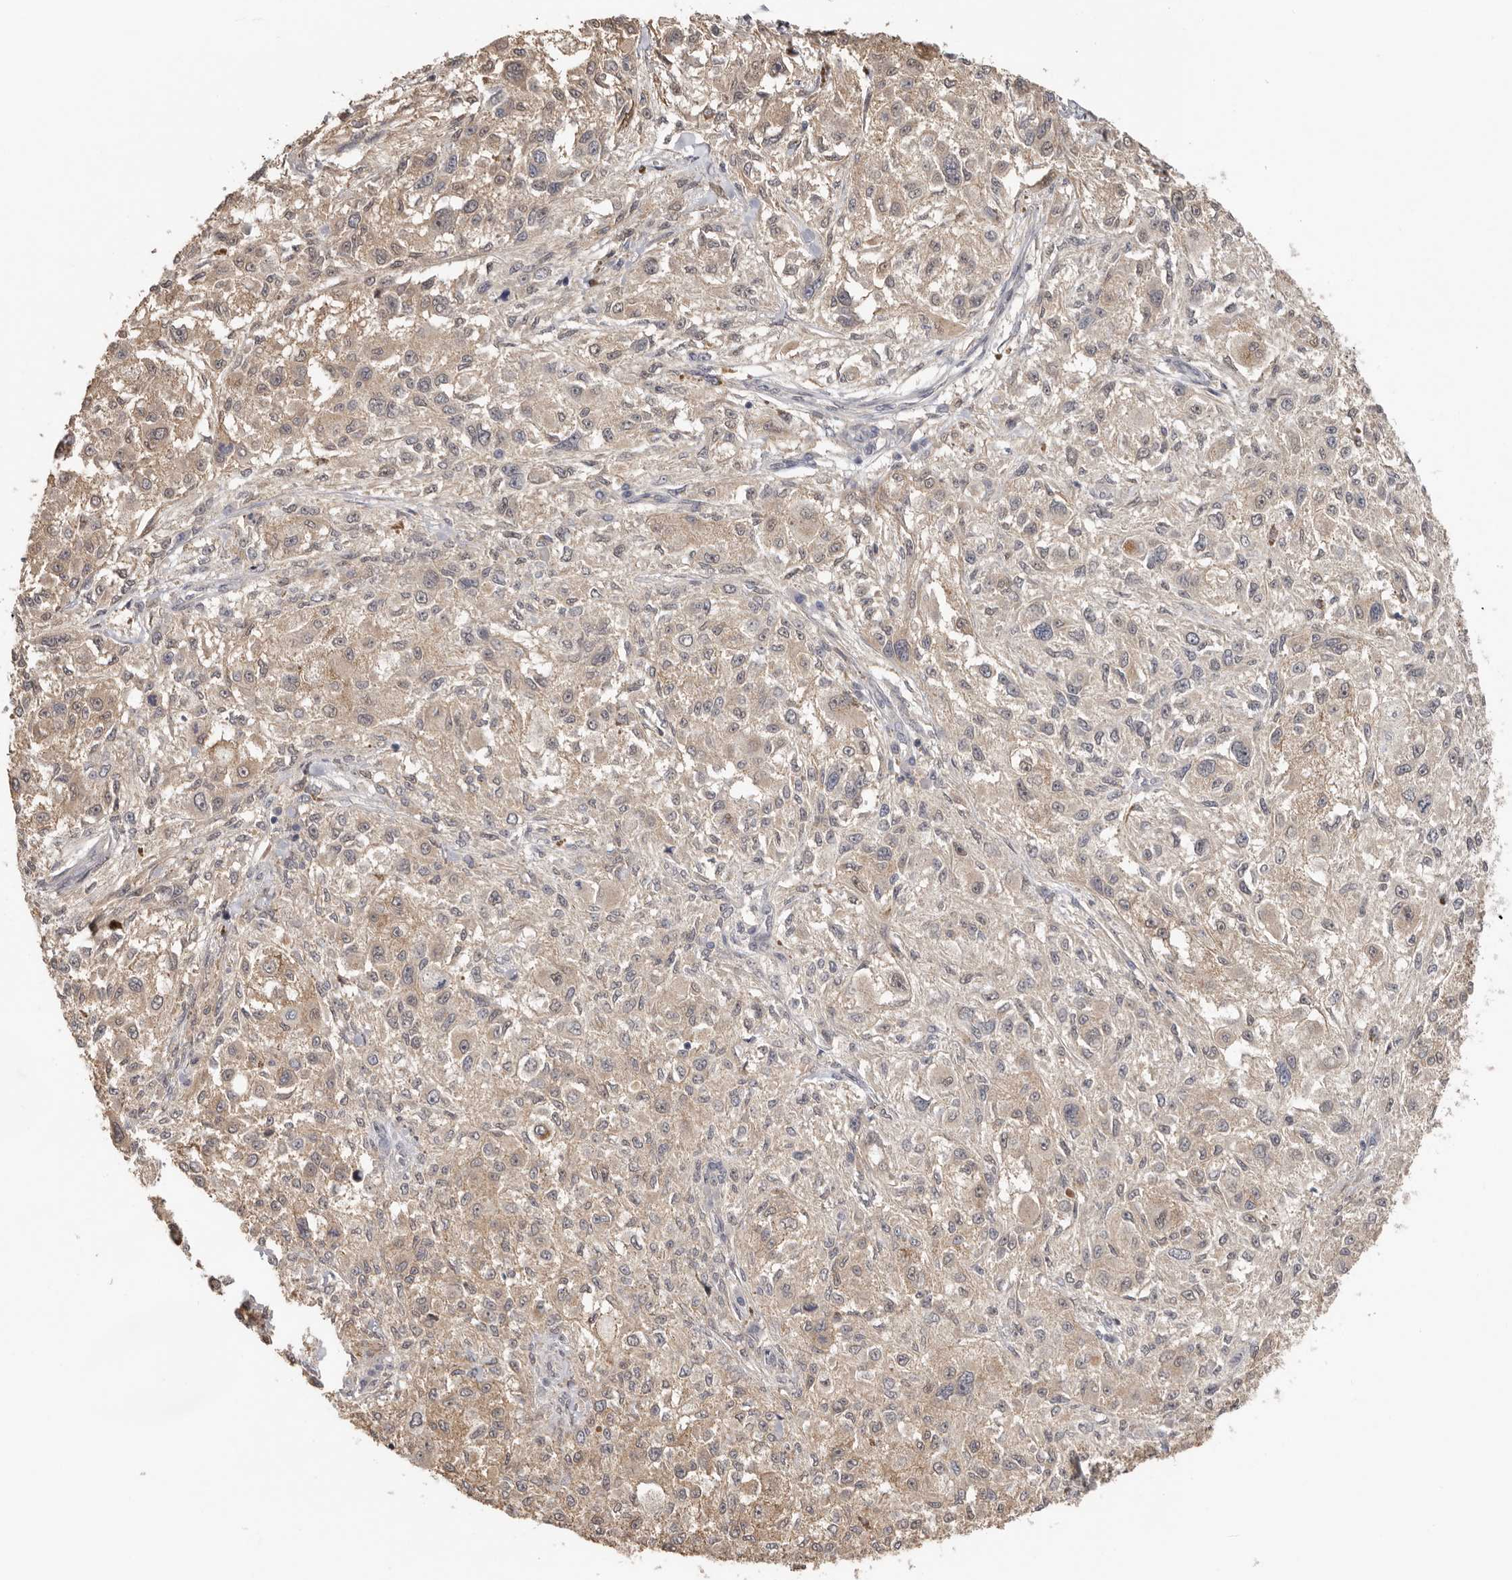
{"staining": {"intensity": "weak", "quantity": ">75%", "location": "cytoplasmic/membranous"}, "tissue": "melanoma", "cell_type": "Tumor cells", "image_type": "cancer", "snomed": [{"axis": "morphology", "description": "Necrosis, NOS"}, {"axis": "morphology", "description": "Malignant melanoma, NOS"}, {"axis": "topography", "description": "Skin"}], "caption": "About >75% of tumor cells in human malignant melanoma reveal weak cytoplasmic/membranous protein expression as visualized by brown immunohistochemical staining.", "gene": "MSRB2", "patient": {"sex": "female", "age": 87}}